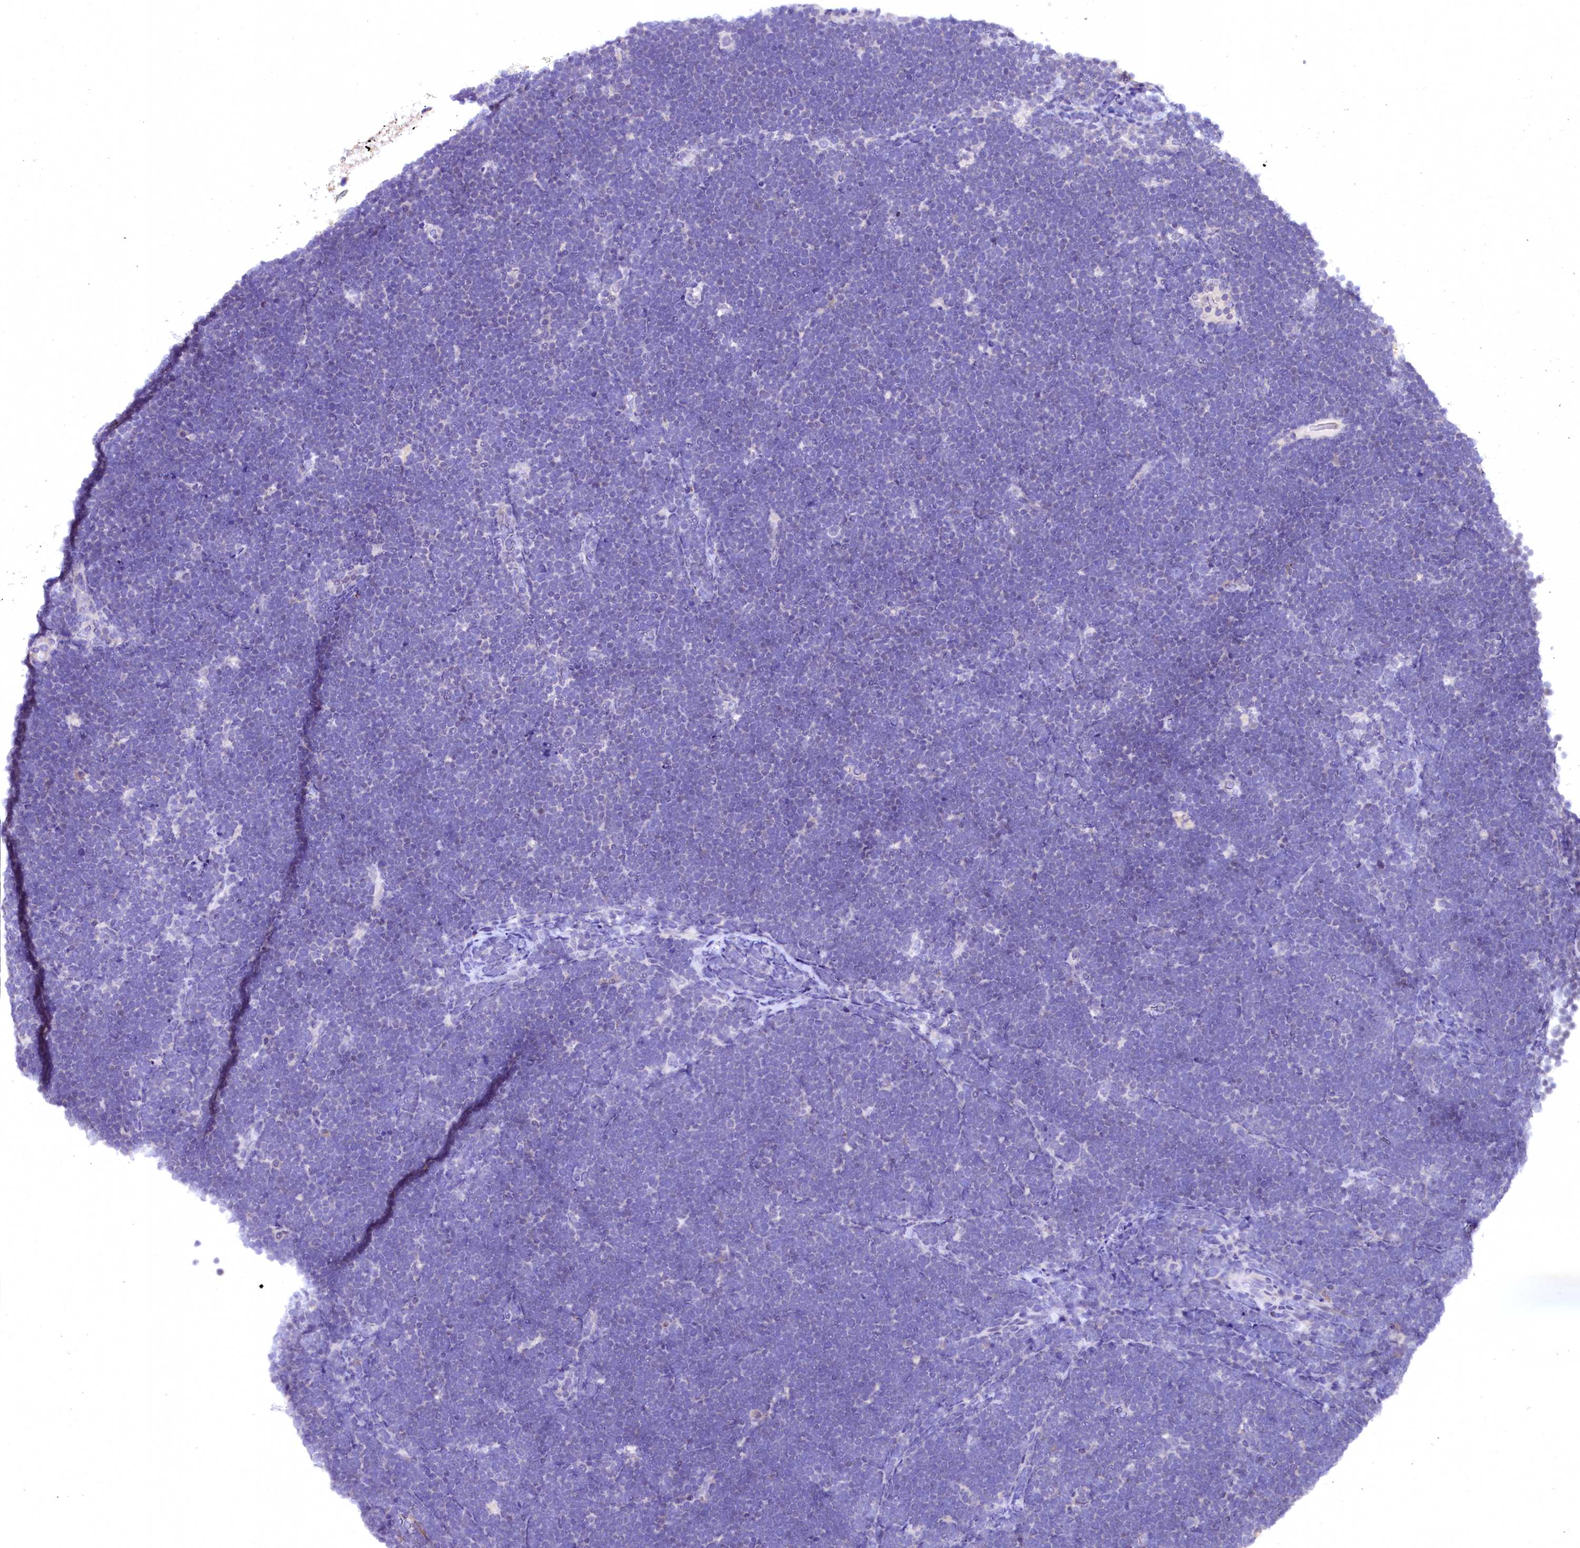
{"staining": {"intensity": "negative", "quantity": "none", "location": "none"}, "tissue": "lymphoma", "cell_type": "Tumor cells", "image_type": "cancer", "snomed": [{"axis": "morphology", "description": "Malignant lymphoma, non-Hodgkin's type, High grade"}, {"axis": "topography", "description": "Lymph node"}], "caption": "Immunohistochemistry (IHC) histopathology image of neoplastic tissue: human lymphoma stained with DAB reveals no significant protein positivity in tumor cells.", "gene": "NALF1", "patient": {"sex": "male", "age": 13}}